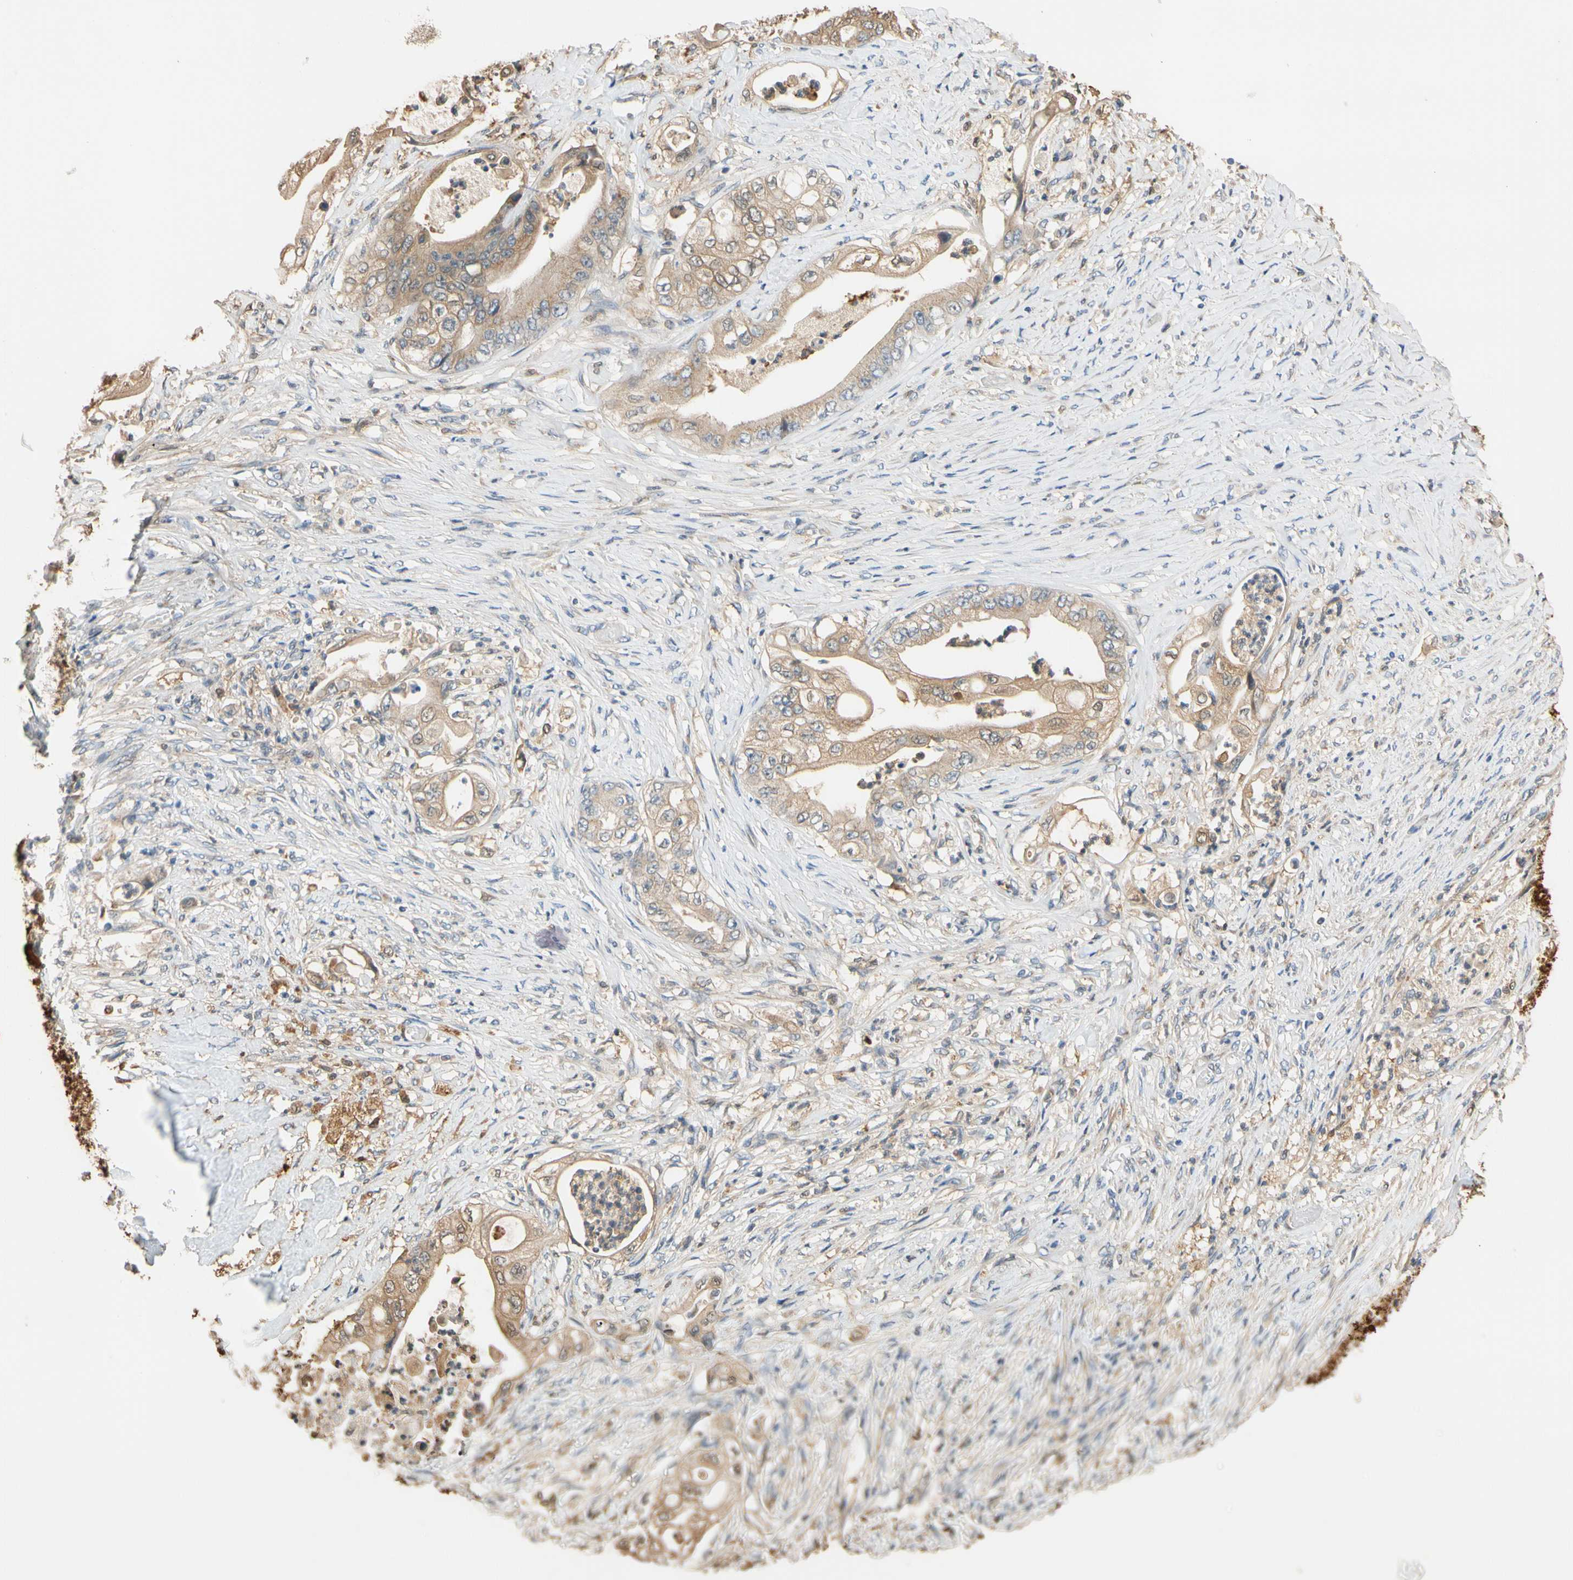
{"staining": {"intensity": "moderate", "quantity": ">75%", "location": "cytoplasmic/membranous"}, "tissue": "stomach cancer", "cell_type": "Tumor cells", "image_type": "cancer", "snomed": [{"axis": "morphology", "description": "Adenocarcinoma, NOS"}, {"axis": "topography", "description": "Stomach"}], "caption": "Moderate cytoplasmic/membranous positivity is seen in approximately >75% of tumor cells in stomach cancer (adenocarcinoma). (IHC, brightfield microscopy, high magnification).", "gene": "GPSM2", "patient": {"sex": "female", "age": 73}}